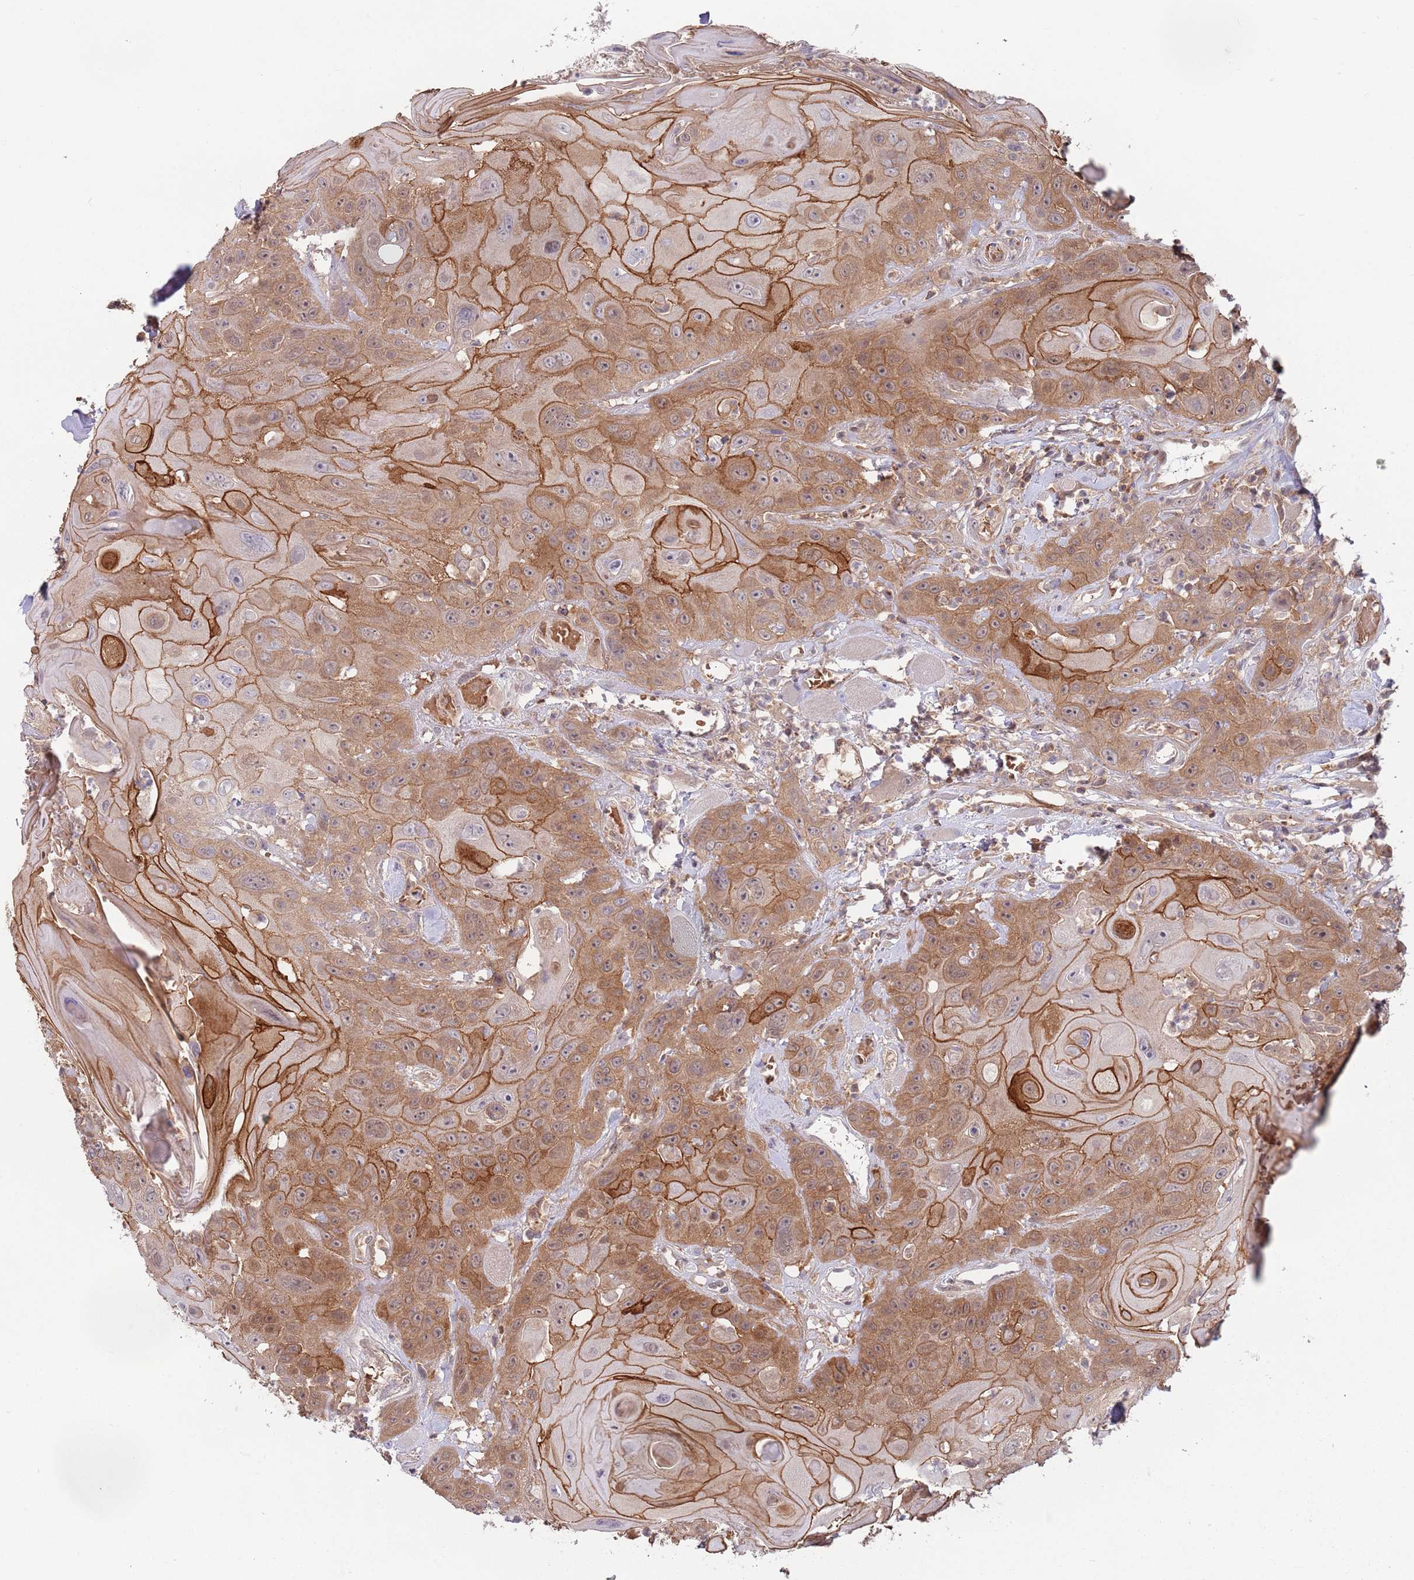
{"staining": {"intensity": "moderate", "quantity": ">75%", "location": "cytoplasmic/membranous"}, "tissue": "head and neck cancer", "cell_type": "Tumor cells", "image_type": "cancer", "snomed": [{"axis": "morphology", "description": "Squamous cell carcinoma, NOS"}, {"axis": "topography", "description": "Head-Neck"}], "caption": "About >75% of tumor cells in squamous cell carcinoma (head and neck) exhibit moderate cytoplasmic/membranous protein expression as visualized by brown immunohistochemical staining.", "gene": "GSDMD", "patient": {"sex": "female", "age": 59}}